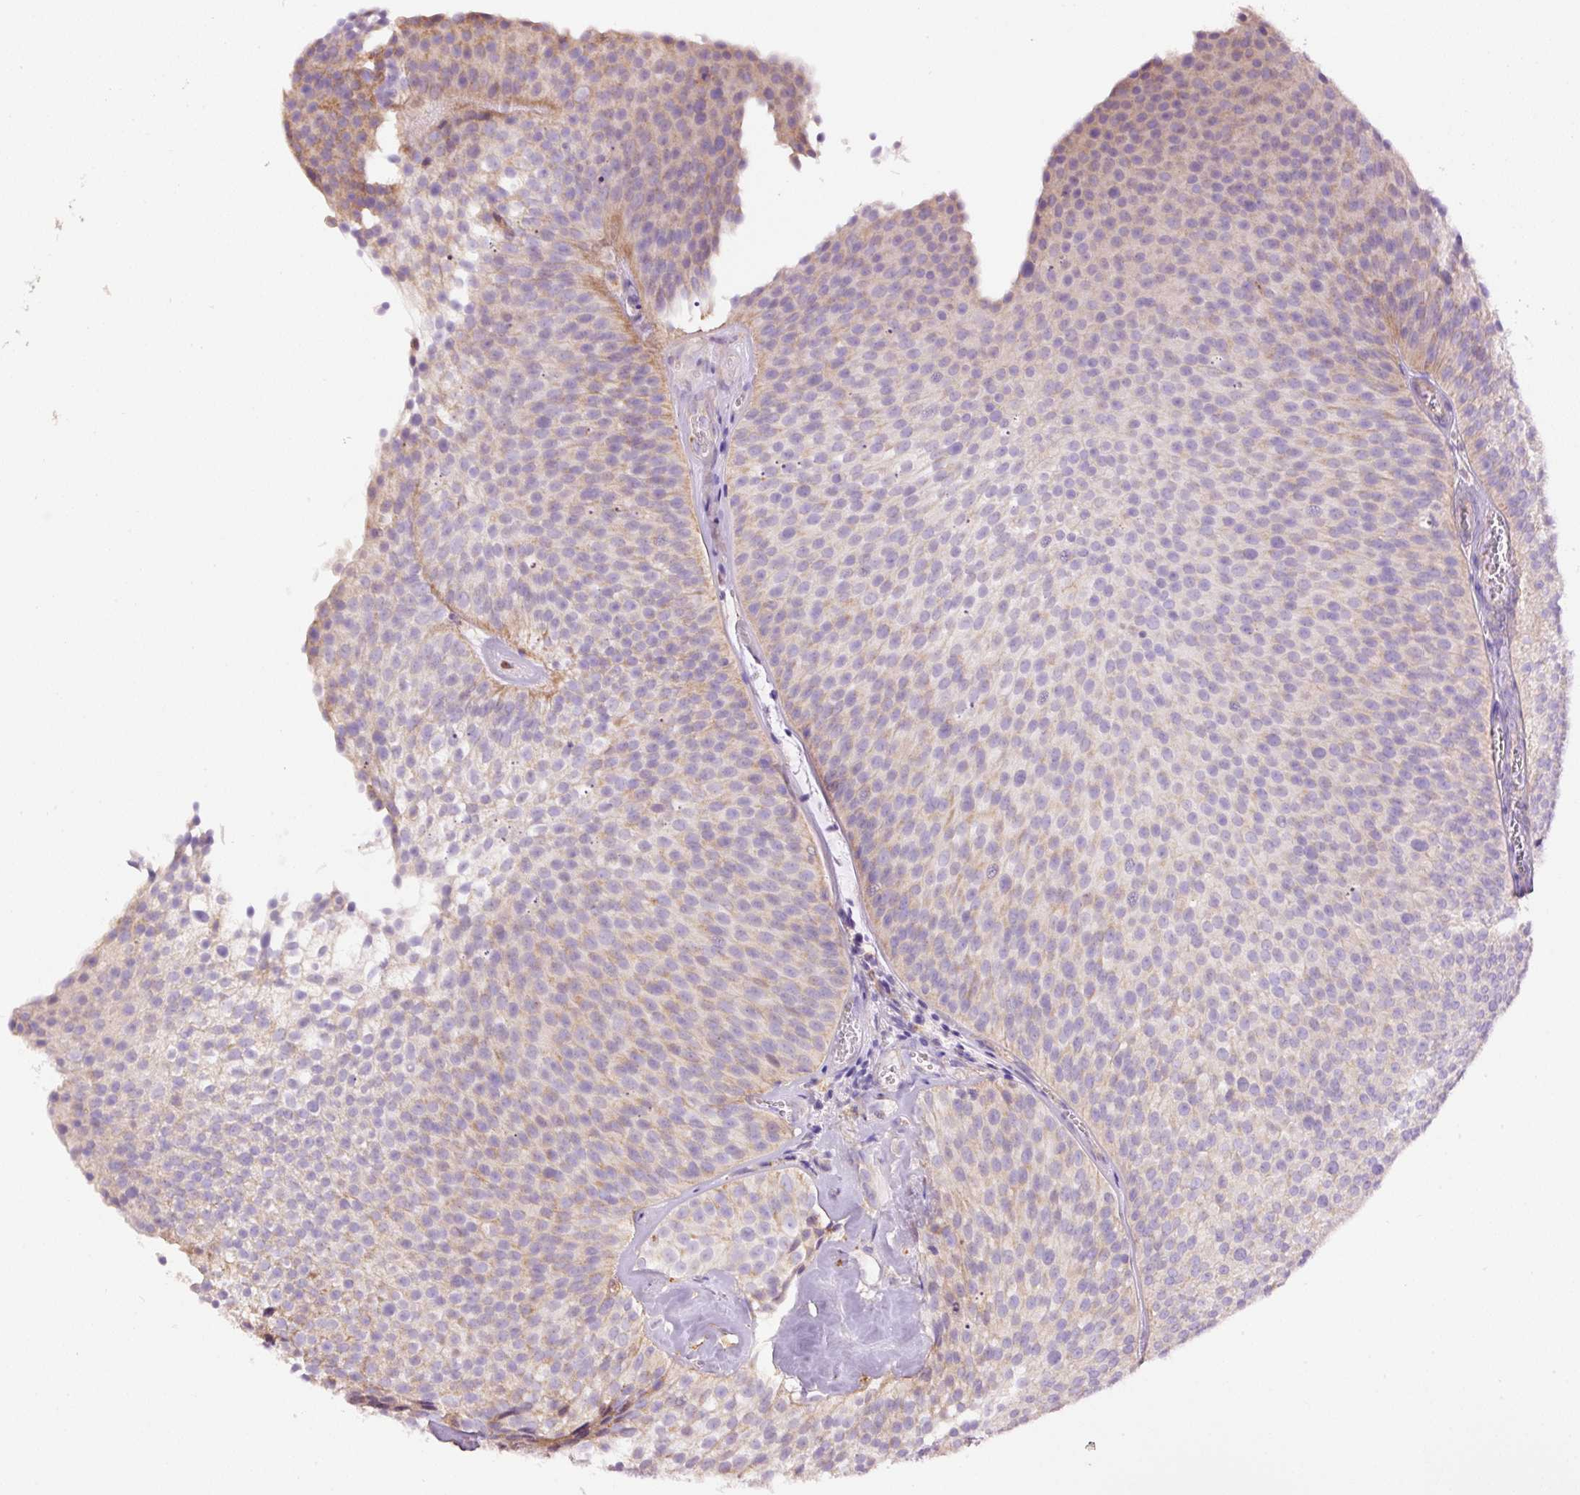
{"staining": {"intensity": "weak", "quantity": "25%-75%", "location": "cytoplasmic/membranous"}, "tissue": "urothelial cancer", "cell_type": "Tumor cells", "image_type": "cancer", "snomed": [{"axis": "morphology", "description": "Urothelial carcinoma, Low grade"}, {"axis": "topography", "description": "Urinary bladder"}], "caption": "IHC histopathology image of neoplastic tissue: human low-grade urothelial carcinoma stained using immunohistochemistry (IHC) demonstrates low levels of weak protein expression localized specifically in the cytoplasmic/membranous of tumor cells, appearing as a cytoplasmic/membranous brown color.", "gene": "PCK2", "patient": {"sex": "male", "age": 91}}